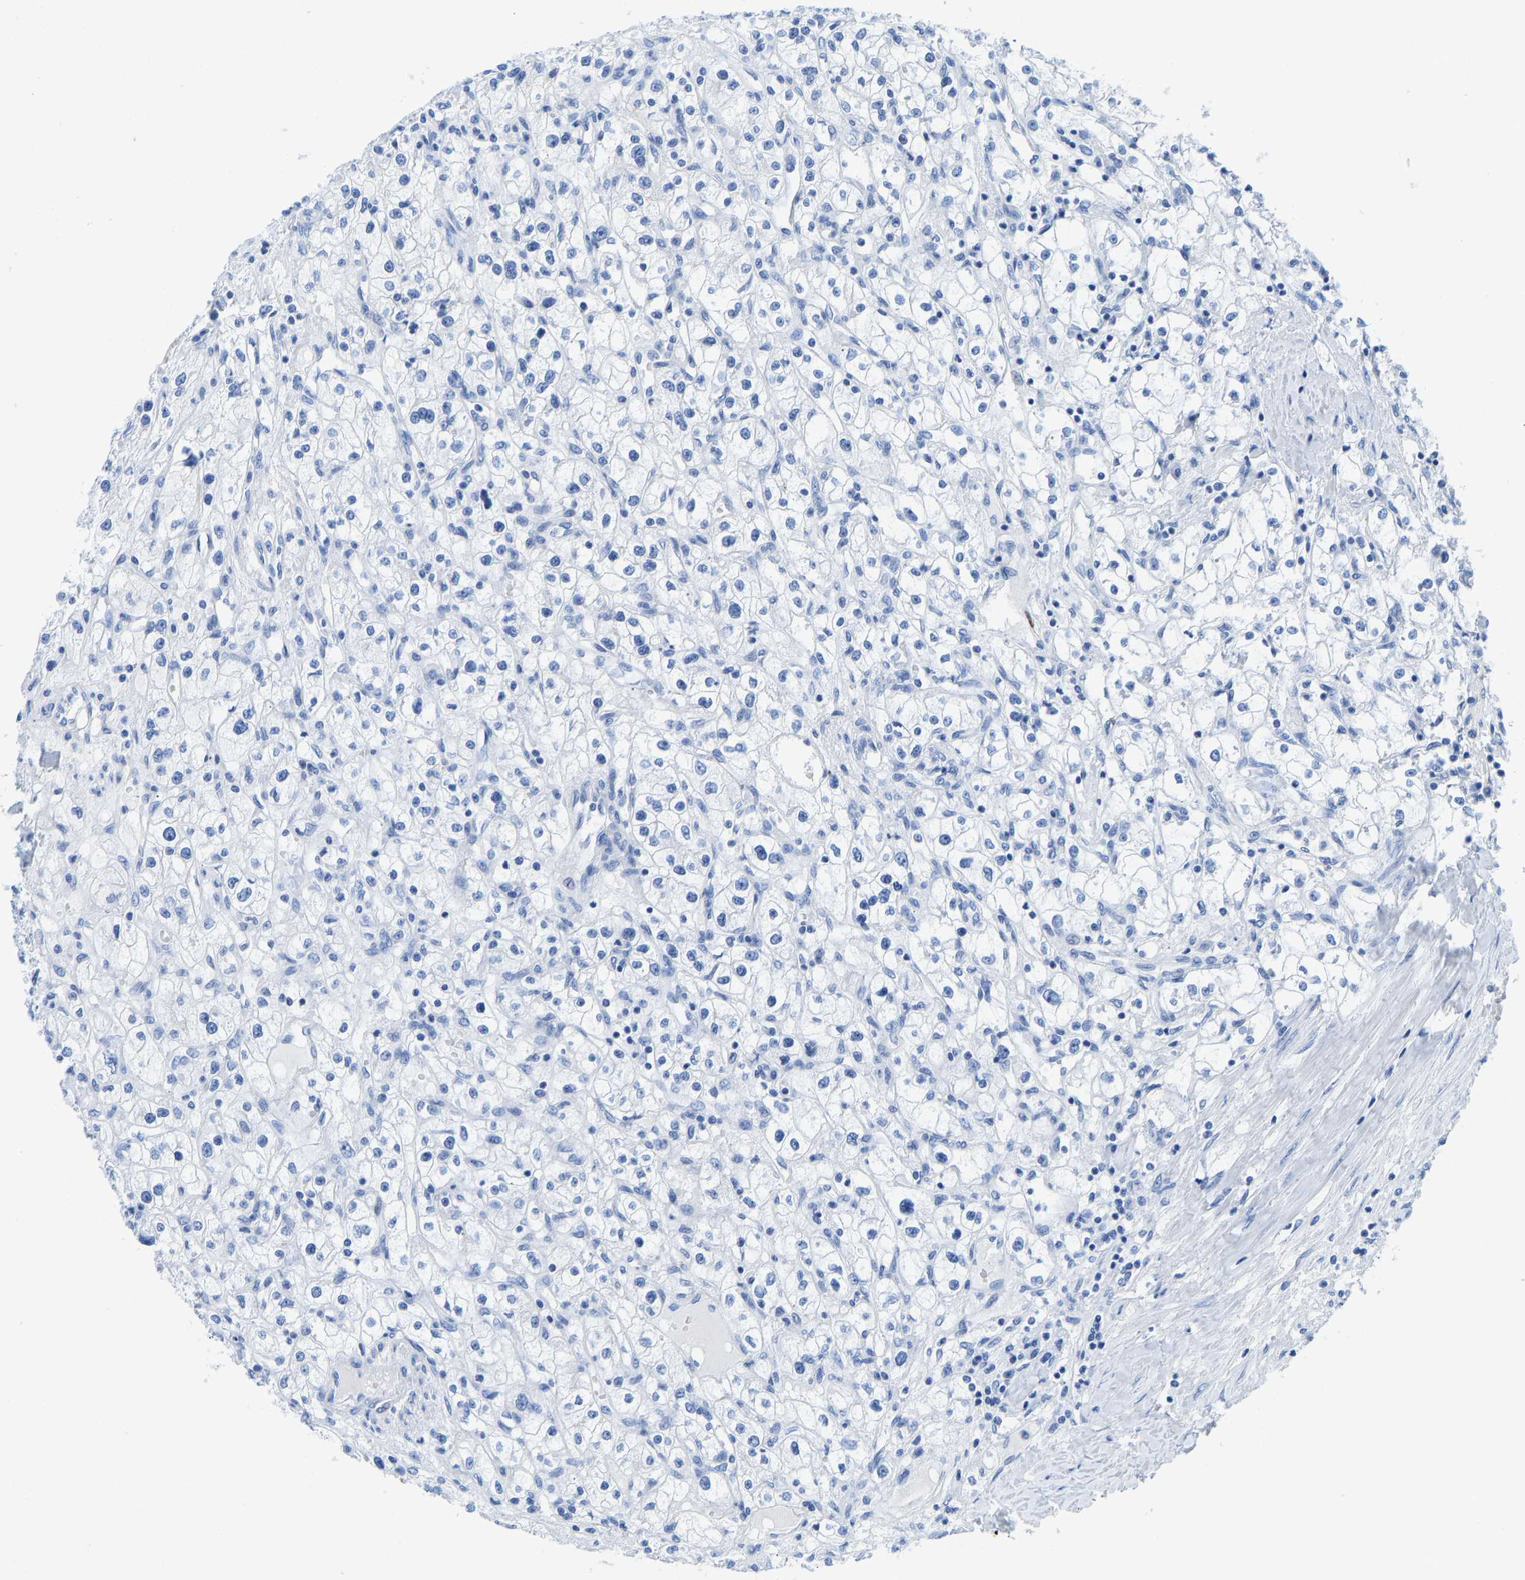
{"staining": {"intensity": "negative", "quantity": "none", "location": "none"}, "tissue": "renal cancer", "cell_type": "Tumor cells", "image_type": "cancer", "snomed": [{"axis": "morphology", "description": "Adenocarcinoma, NOS"}, {"axis": "topography", "description": "Kidney"}], "caption": "Immunohistochemical staining of human renal adenocarcinoma reveals no significant expression in tumor cells.", "gene": "NKAIN3", "patient": {"sex": "male", "age": 56}}